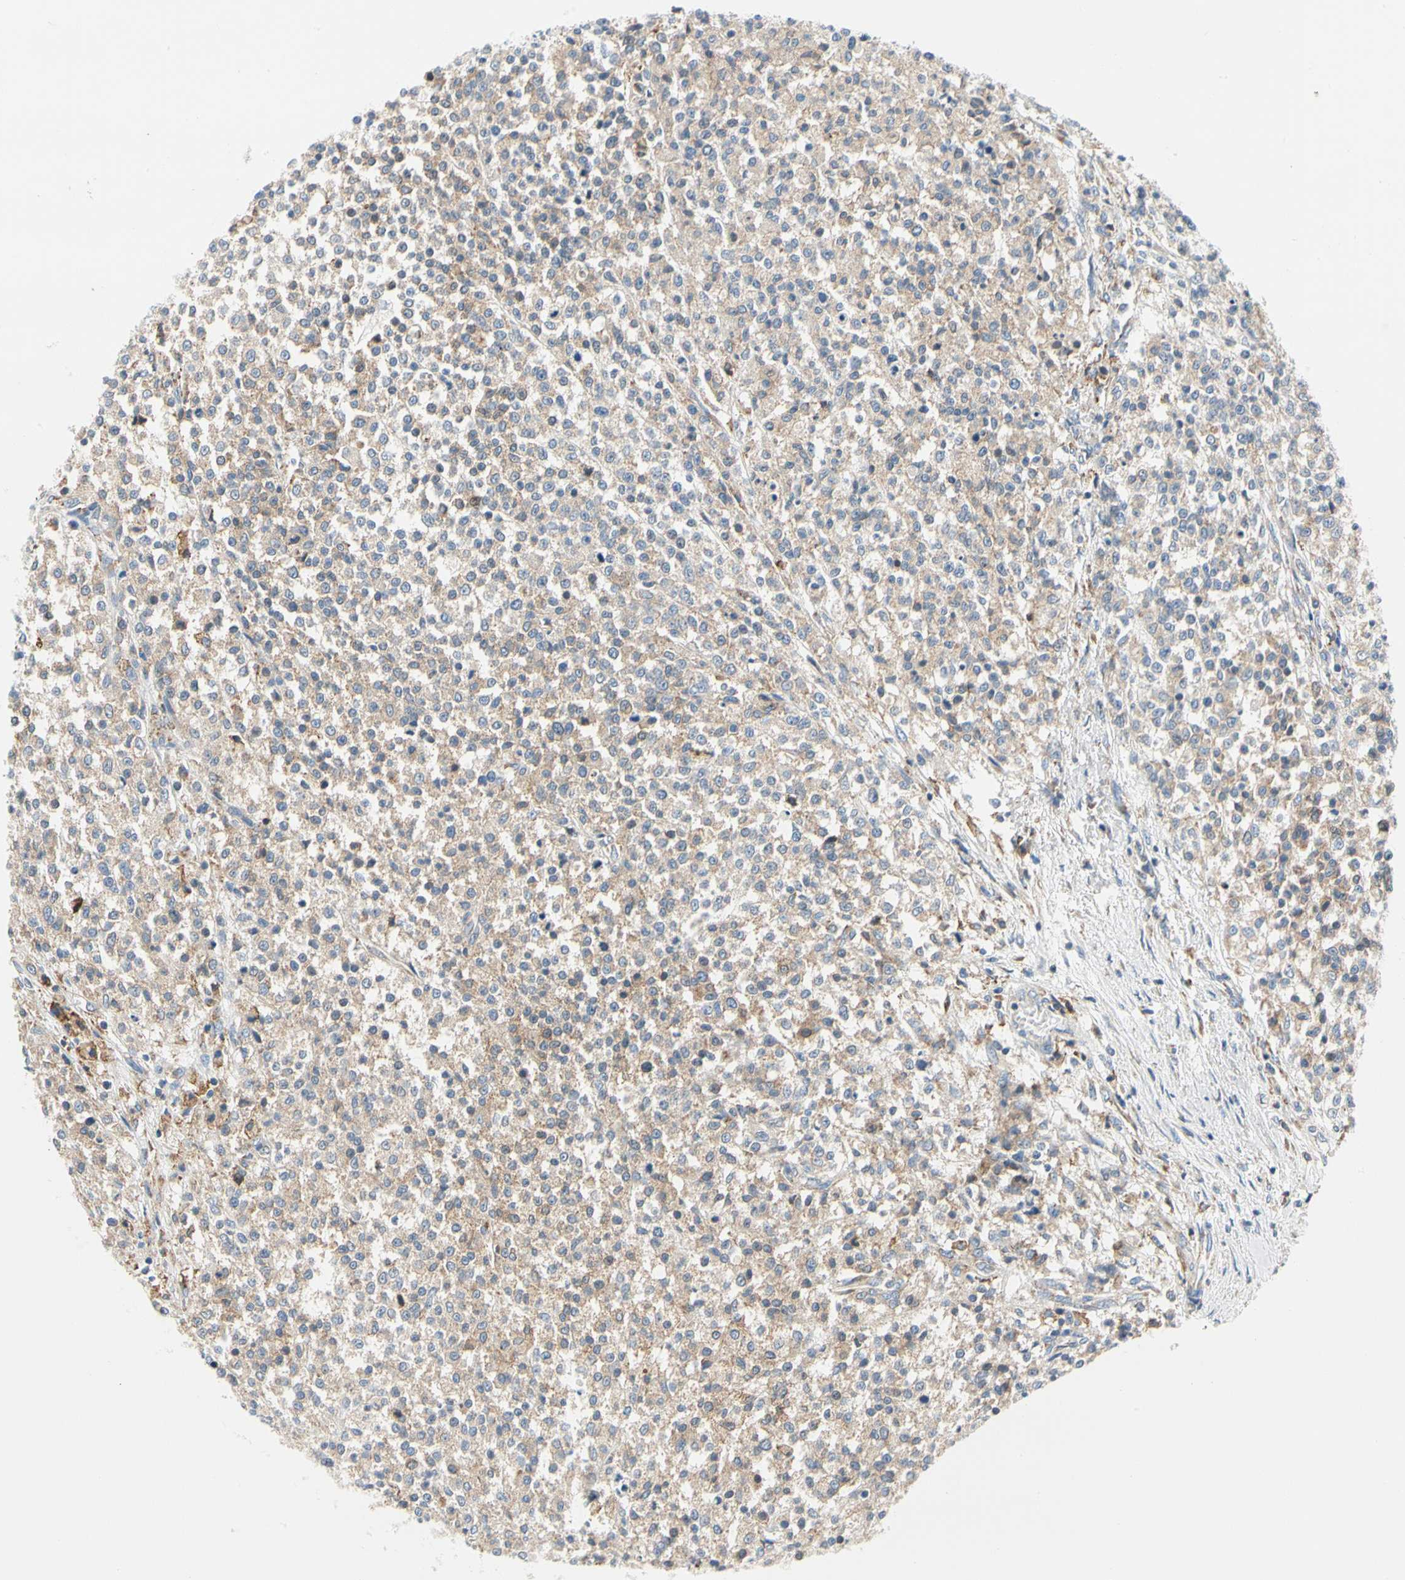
{"staining": {"intensity": "weak", "quantity": ">75%", "location": "cytoplasmic/membranous"}, "tissue": "testis cancer", "cell_type": "Tumor cells", "image_type": "cancer", "snomed": [{"axis": "morphology", "description": "Seminoma, NOS"}, {"axis": "topography", "description": "Testis"}], "caption": "An immunohistochemistry photomicrograph of tumor tissue is shown. Protein staining in brown shows weak cytoplasmic/membranous positivity in testis cancer (seminoma) within tumor cells.", "gene": "STXBP1", "patient": {"sex": "male", "age": 59}}